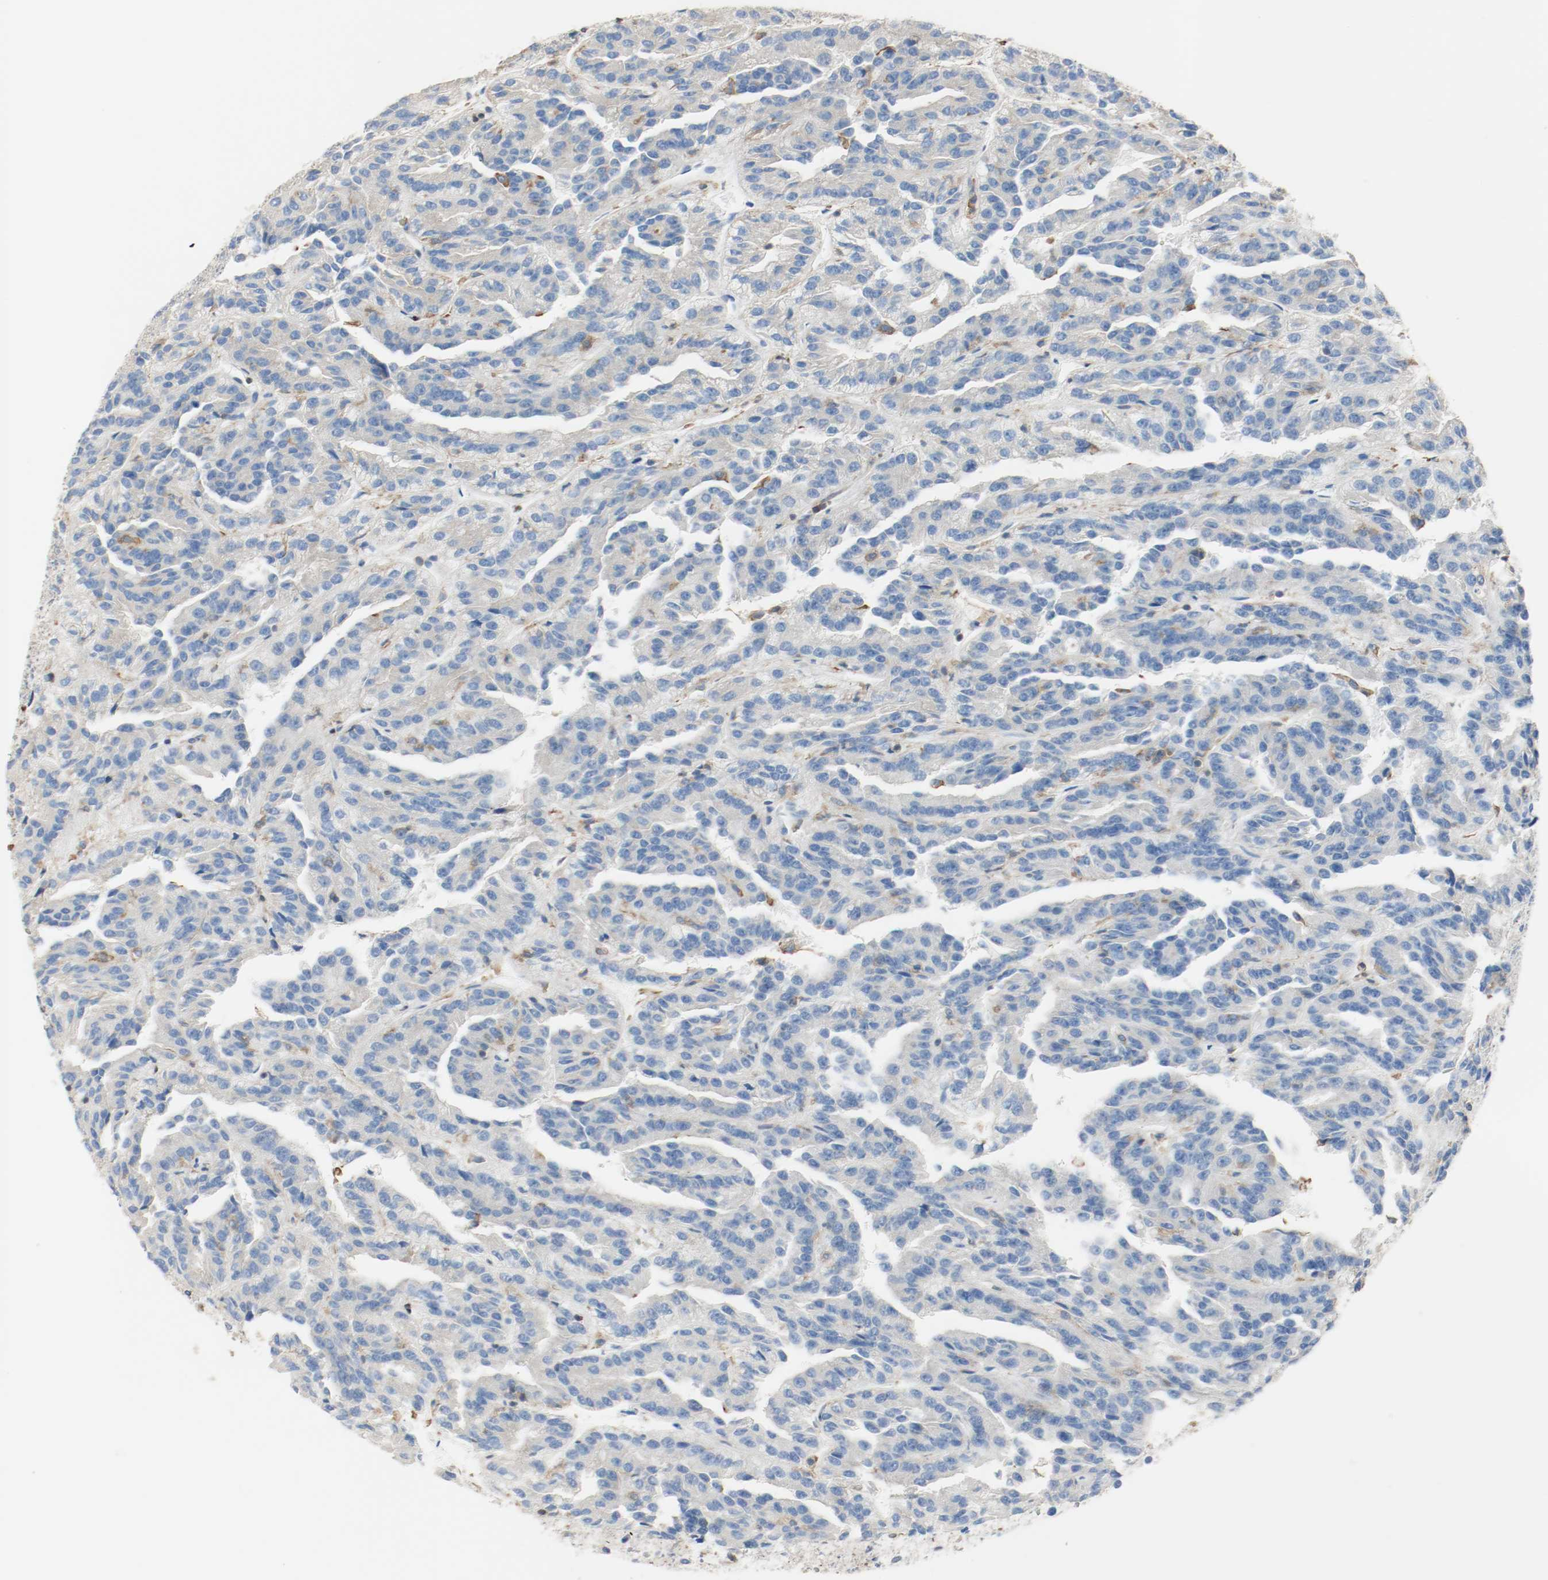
{"staining": {"intensity": "weak", "quantity": "25%-75%", "location": "cytoplasmic/membranous"}, "tissue": "renal cancer", "cell_type": "Tumor cells", "image_type": "cancer", "snomed": [{"axis": "morphology", "description": "Adenocarcinoma, NOS"}, {"axis": "topography", "description": "Kidney"}], "caption": "IHC of adenocarcinoma (renal) demonstrates low levels of weak cytoplasmic/membranous expression in approximately 25%-75% of tumor cells.", "gene": "ARPC1B", "patient": {"sex": "male", "age": 46}}